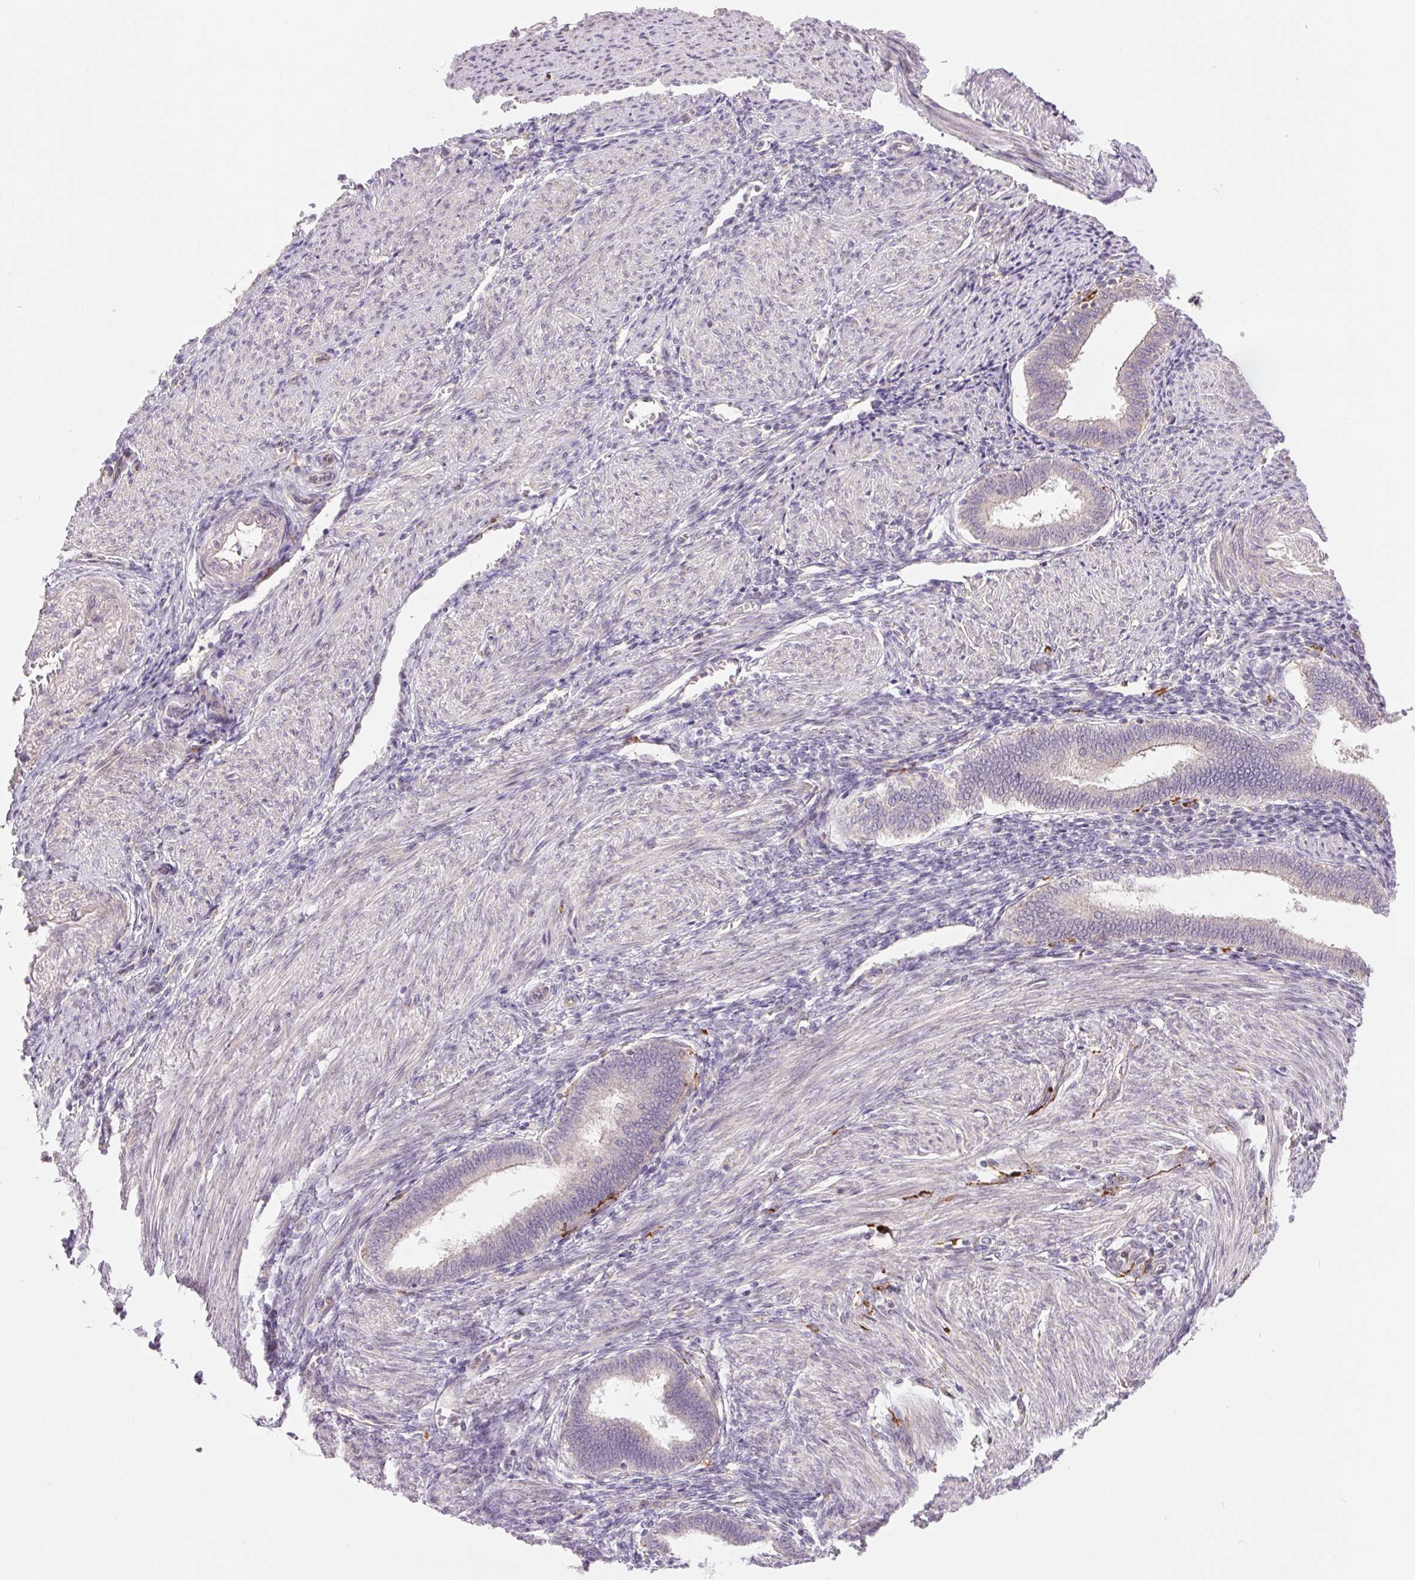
{"staining": {"intensity": "weak", "quantity": "<25%", "location": "cytoplasmic/membranous"}, "tissue": "endometrium", "cell_type": "Cells in endometrial stroma", "image_type": "normal", "snomed": [{"axis": "morphology", "description": "Normal tissue, NOS"}, {"axis": "topography", "description": "Endometrium"}], "caption": "Histopathology image shows no significant protein staining in cells in endometrial stroma of normal endometrium. Brightfield microscopy of IHC stained with DAB (3,3'-diaminobenzidine) (brown) and hematoxylin (blue), captured at high magnification.", "gene": "METTL17", "patient": {"sex": "female", "age": 42}}